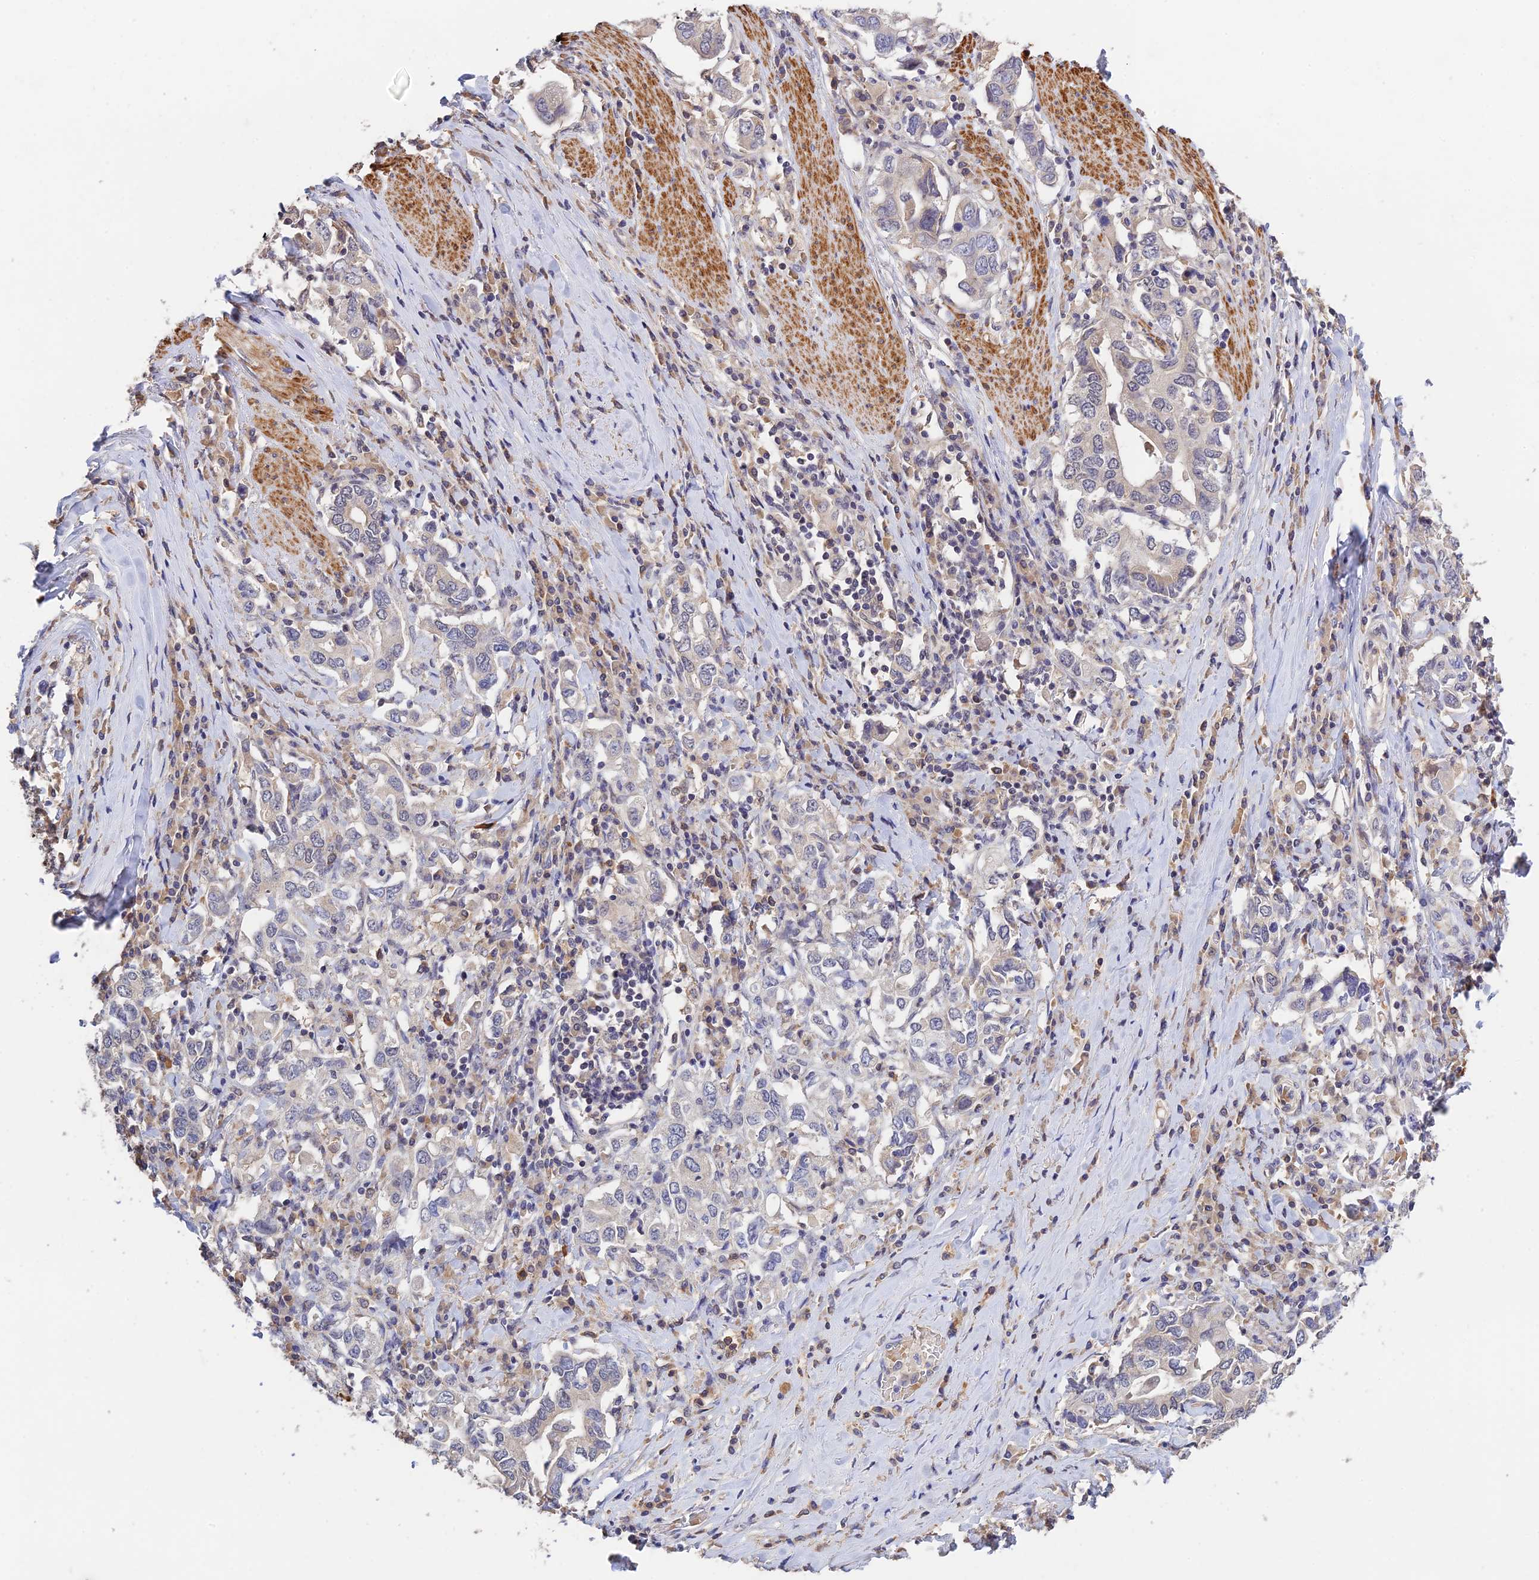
{"staining": {"intensity": "negative", "quantity": "none", "location": "none"}, "tissue": "stomach cancer", "cell_type": "Tumor cells", "image_type": "cancer", "snomed": [{"axis": "morphology", "description": "Adenocarcinoma, NOS"}, {"axis": "topography", "description": "Stomach, upper"}, {"axis": "topography", "description": "Stomach"}], "caption": "DAB (3,3'-diaminobenzidine) immunohistochemical staining of stomach cancer (adenocarcinoma) exhibits no significant positivity in tumor cells.", "gene": "CWH43", "patient": {"sex": "male", "age": 62}}